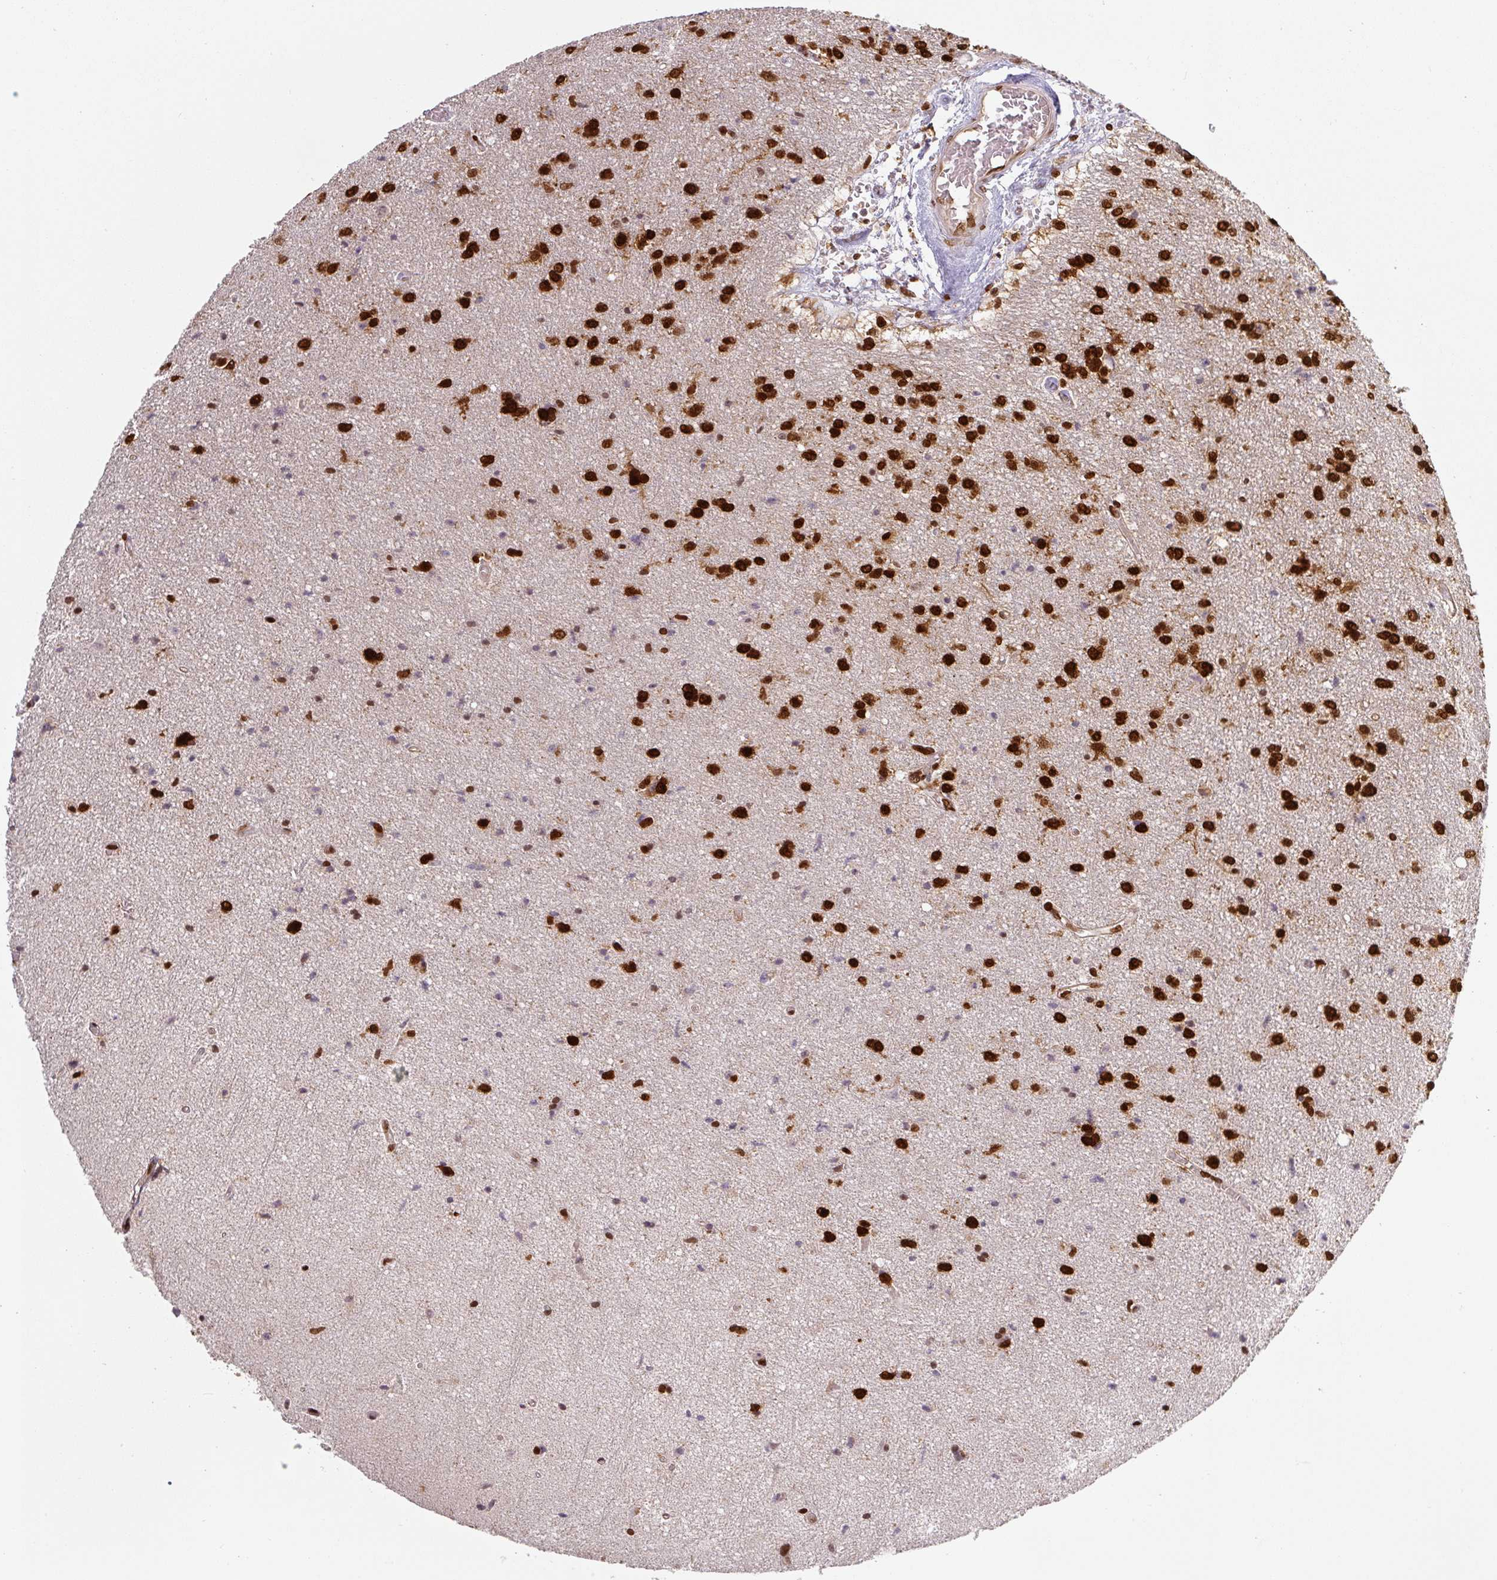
{"staining": {"intensity": "strong", "quantity": ">75%", "location": "nuclear"}, "tissue": "glioma", "cell_type": "Tumor cells", "image_type": "cancer", "snomed": [{"axis": "morphology", "description": "Glioma, malignant, Low grade"}, {"axis": "topography", "description": "Brain"}], "caption": "Protein expression analysis of malignant glioma (low-grade) displays strong nuclear expression in approximately >75% of tumor cells. Using DAB (3,3'-diaminobenzidine) (brown) and hematoxylin (blue) stains, captured at high magnification using brightfield microscopy.", "gene": "PYDC2", "patient": {"sex": "male", "age": 26}}